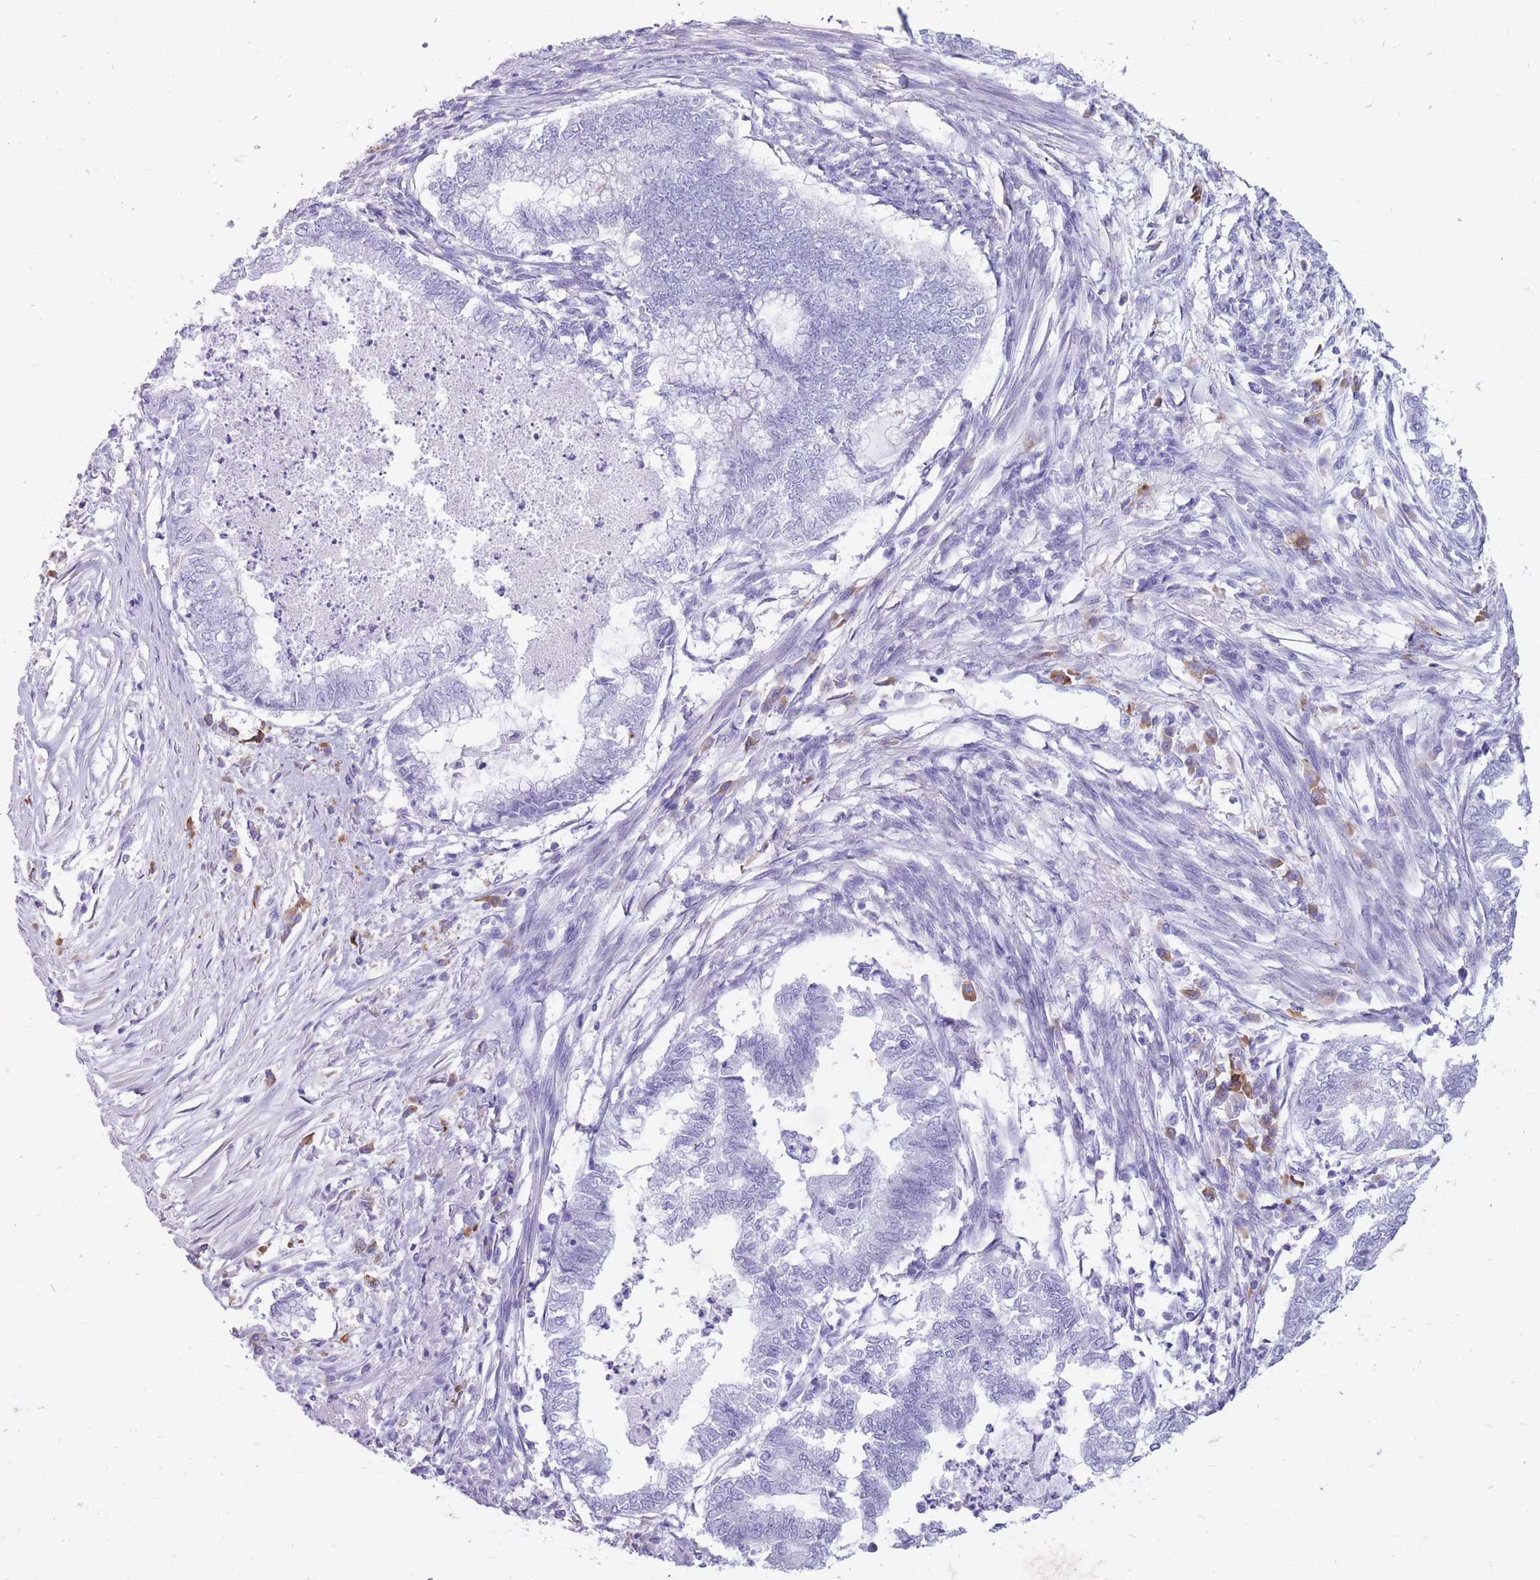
{"staining": {"intensity": "negative", "quantity": "none", "location": "none"}, "tissue": "endometrial cancer", "cell_type": "Tumor cells", "image_type": "cancer", "snomed": [{"axis": "morphology", "description": "Adenocarcinoma, NOS"}, {"axis": "topography", "description": "Endometrium"}], "caption": "DAB immunohistochemical staining of human endometrial cancer displays no significant positivity in tumor cells. (Brightfield microscopy of DAB (3,3'-diaminobenzidine) IHC at high magnification).", "gene": "ZFP37", "patient": {"sex": "female", "age": 79}}